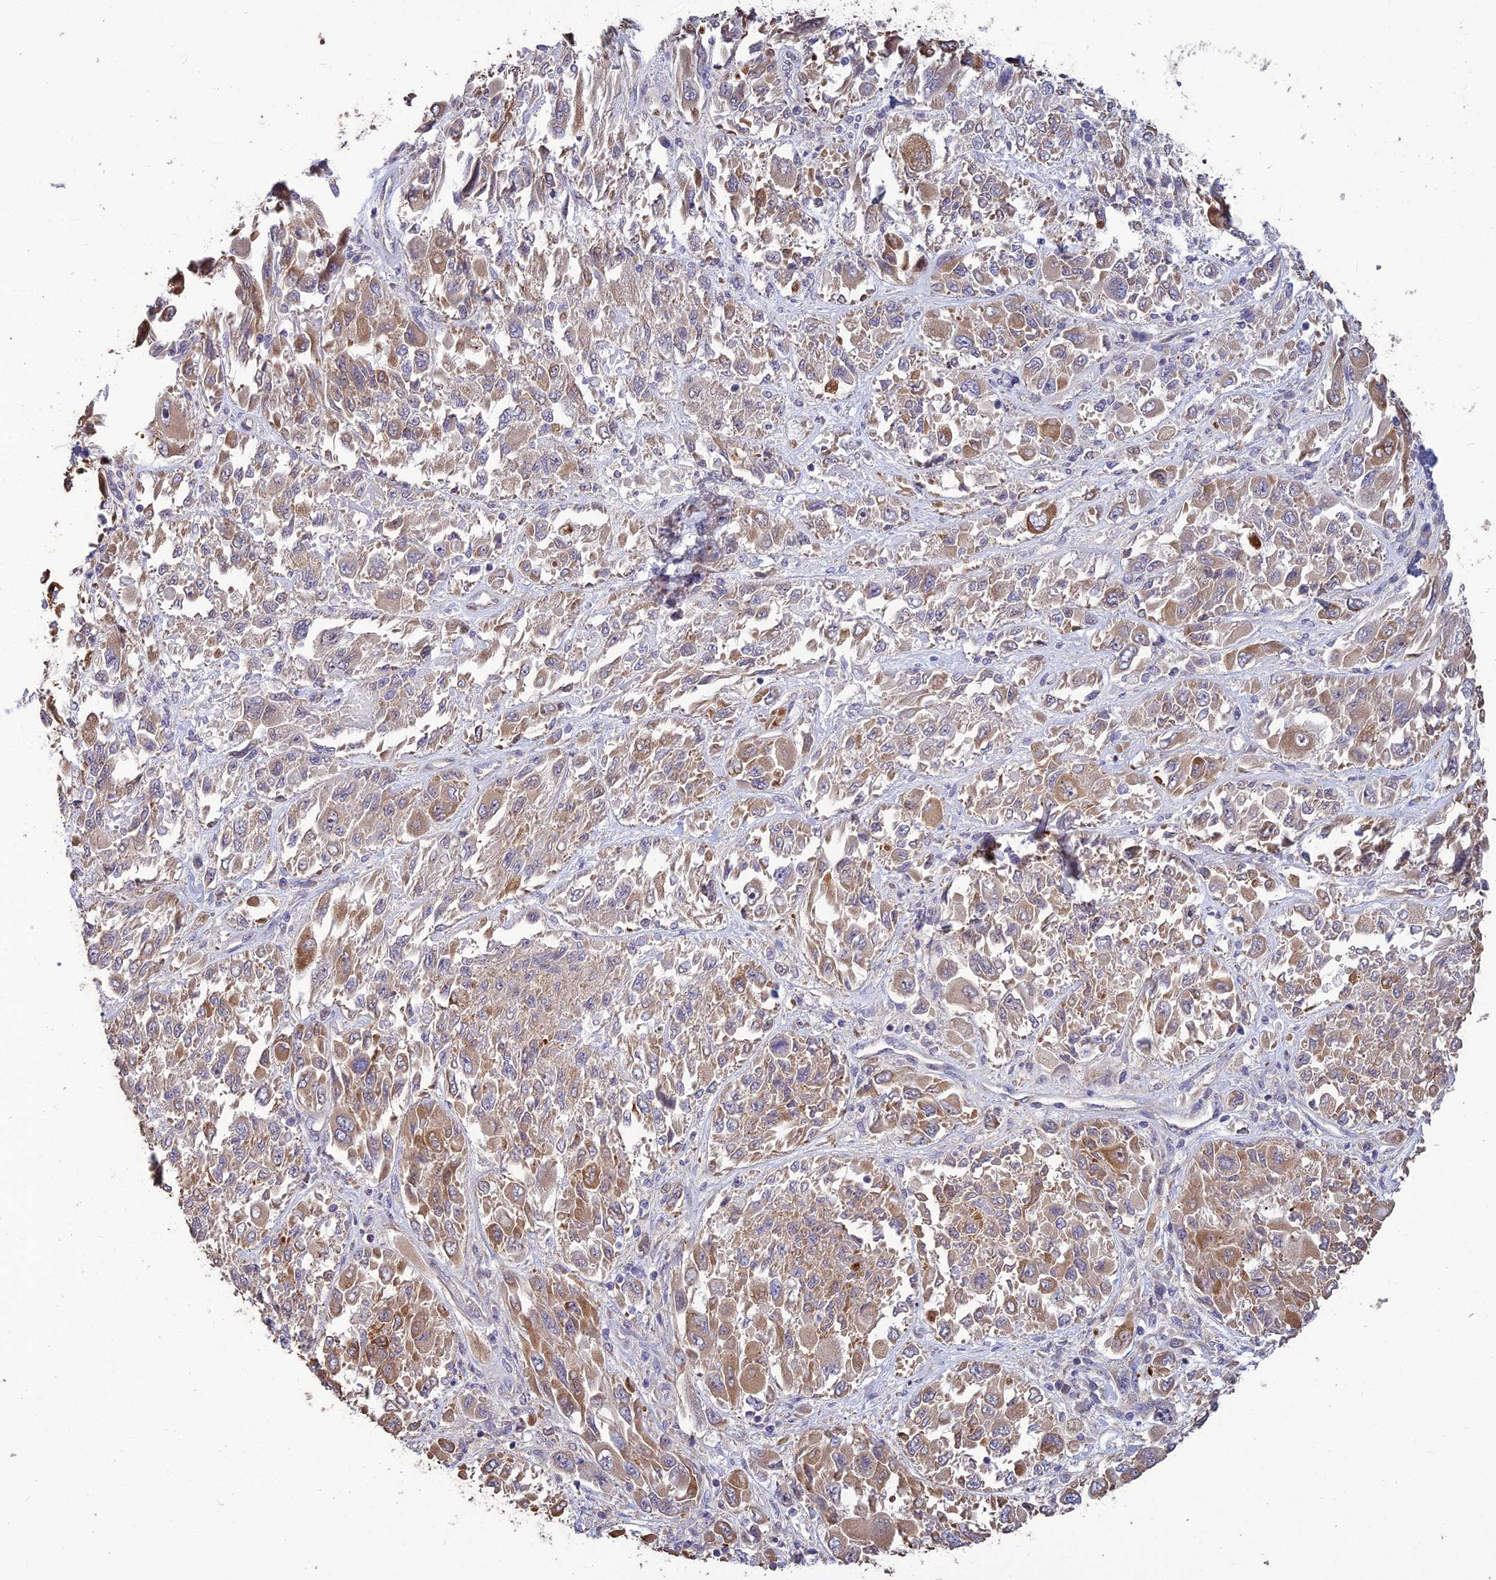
{"staining": {"intensity": "moderate", "quantity": "<25%", "location": "cytoplasmic/membranous"}, "tissue": "melanoma", "cell_type": "Tumor cells", "image_type": "cancer", "snomed": [{"axis": "morphology", "description": "Malignant melanoma, NOS"}, {"axis": "topography", "description": "Skin"}], "caption": "Immunohistochemistry (IHC) (DAB (3,3'-diaminobenzidine)) staining of human melanoma reveals moderate cytoplasmic/membranous protein expression in about <25% of tumor cells.", "gene": "SPG21", "patient": {"sex": "female", "age": 91}}